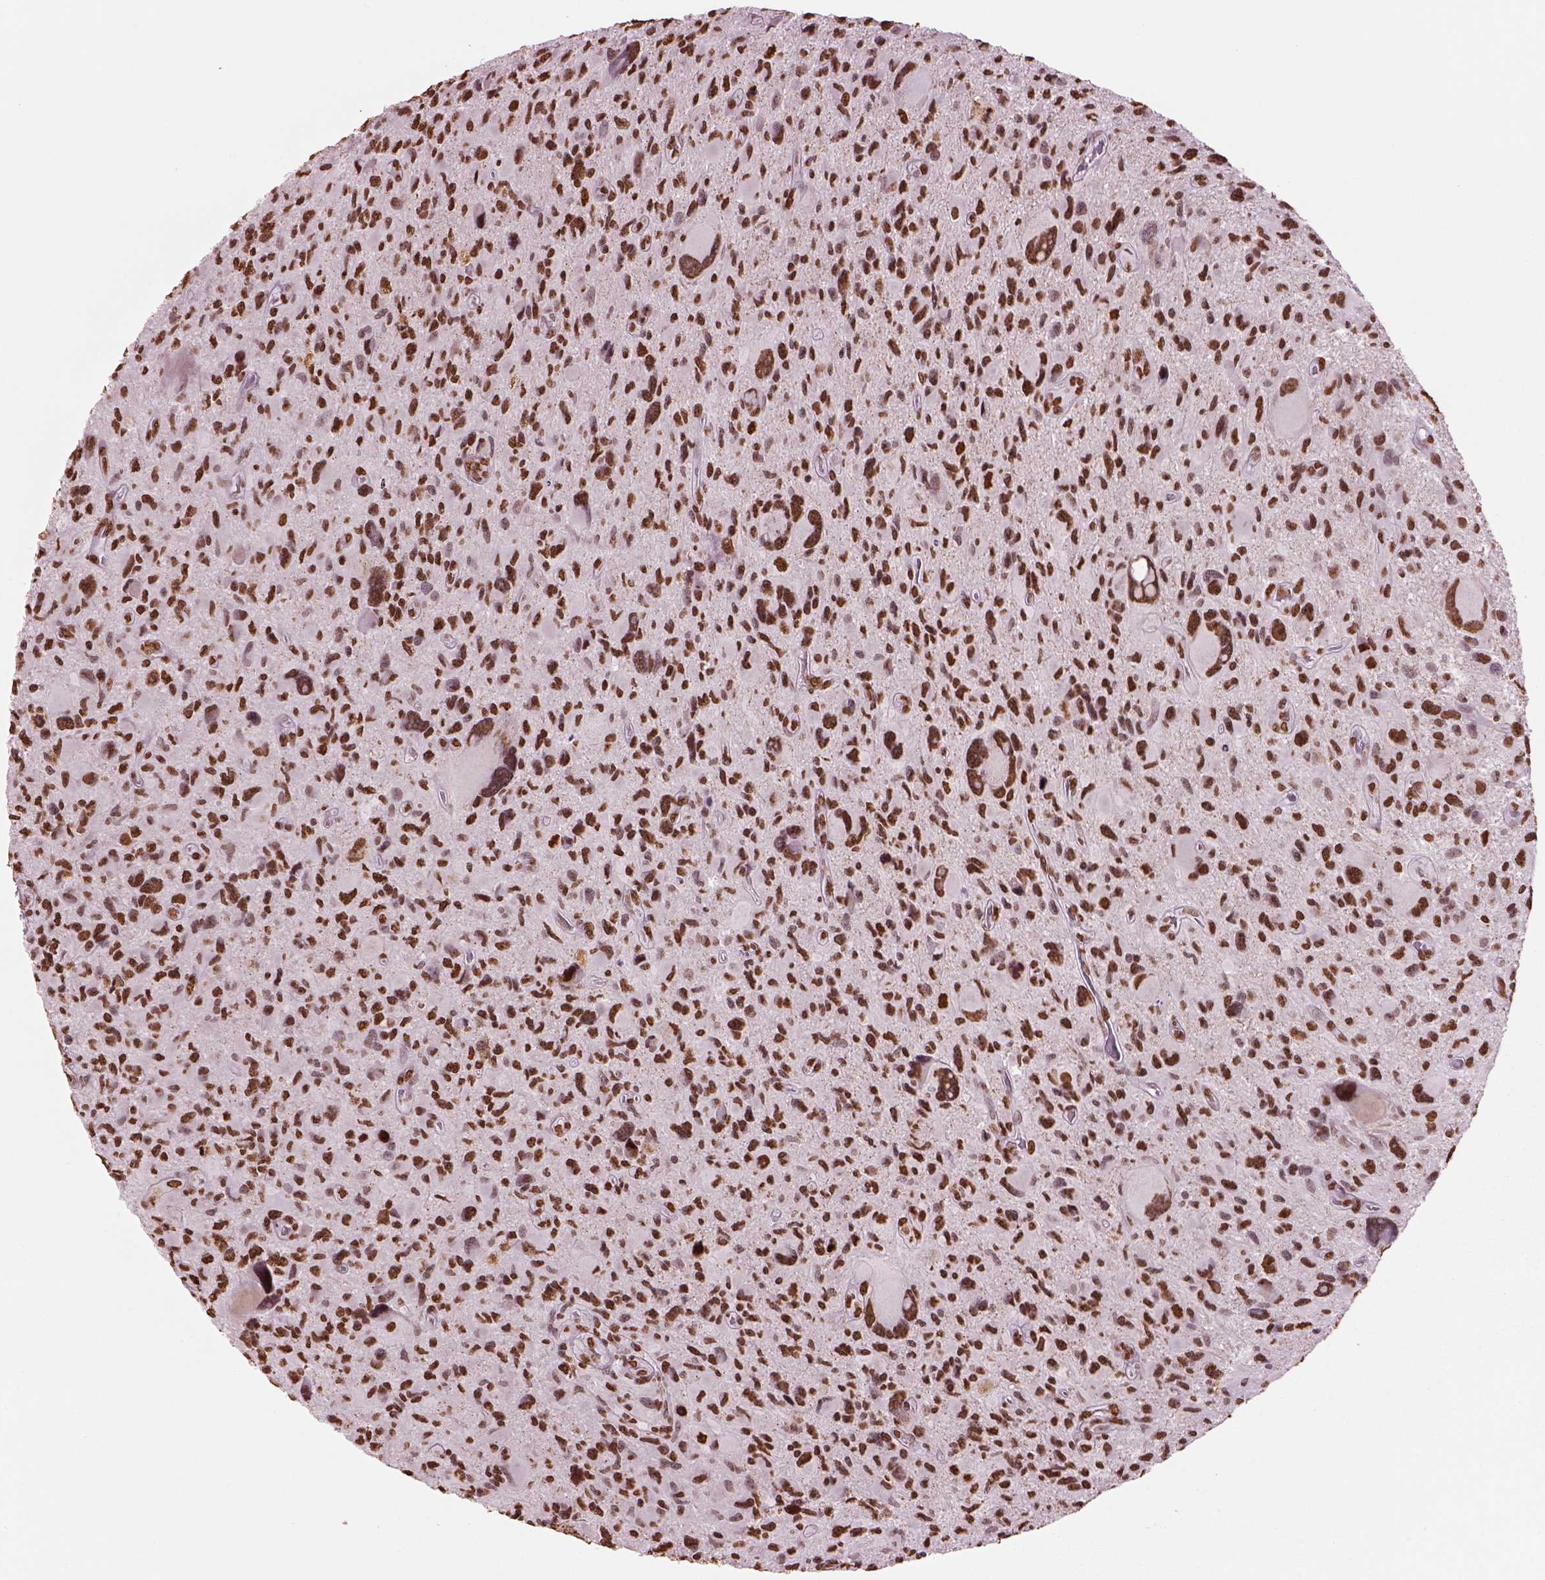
{"staining": {"intensity": "strong", "quantity": ">75%", "location": "nuclear"}, "tissue": "glioma", "cell_type": "Tumor cells", "image_type": "cancer", "snomed": [{"axis": "morphology", "description": "Glioma, malignant, NOS"}, {"axis": "morphology", "description": "Glioma, malignant, High grade"}, {"axis": "topography", "description": "Brain"}], "caption": "Glioma stained with DAB immunohistochemistry (IHC) exhibits high levels of strong nuclear positivity in about >75% of tumor cells.", "gene": "DDX3X", "patient": {"sex": "female", "age": 71}}